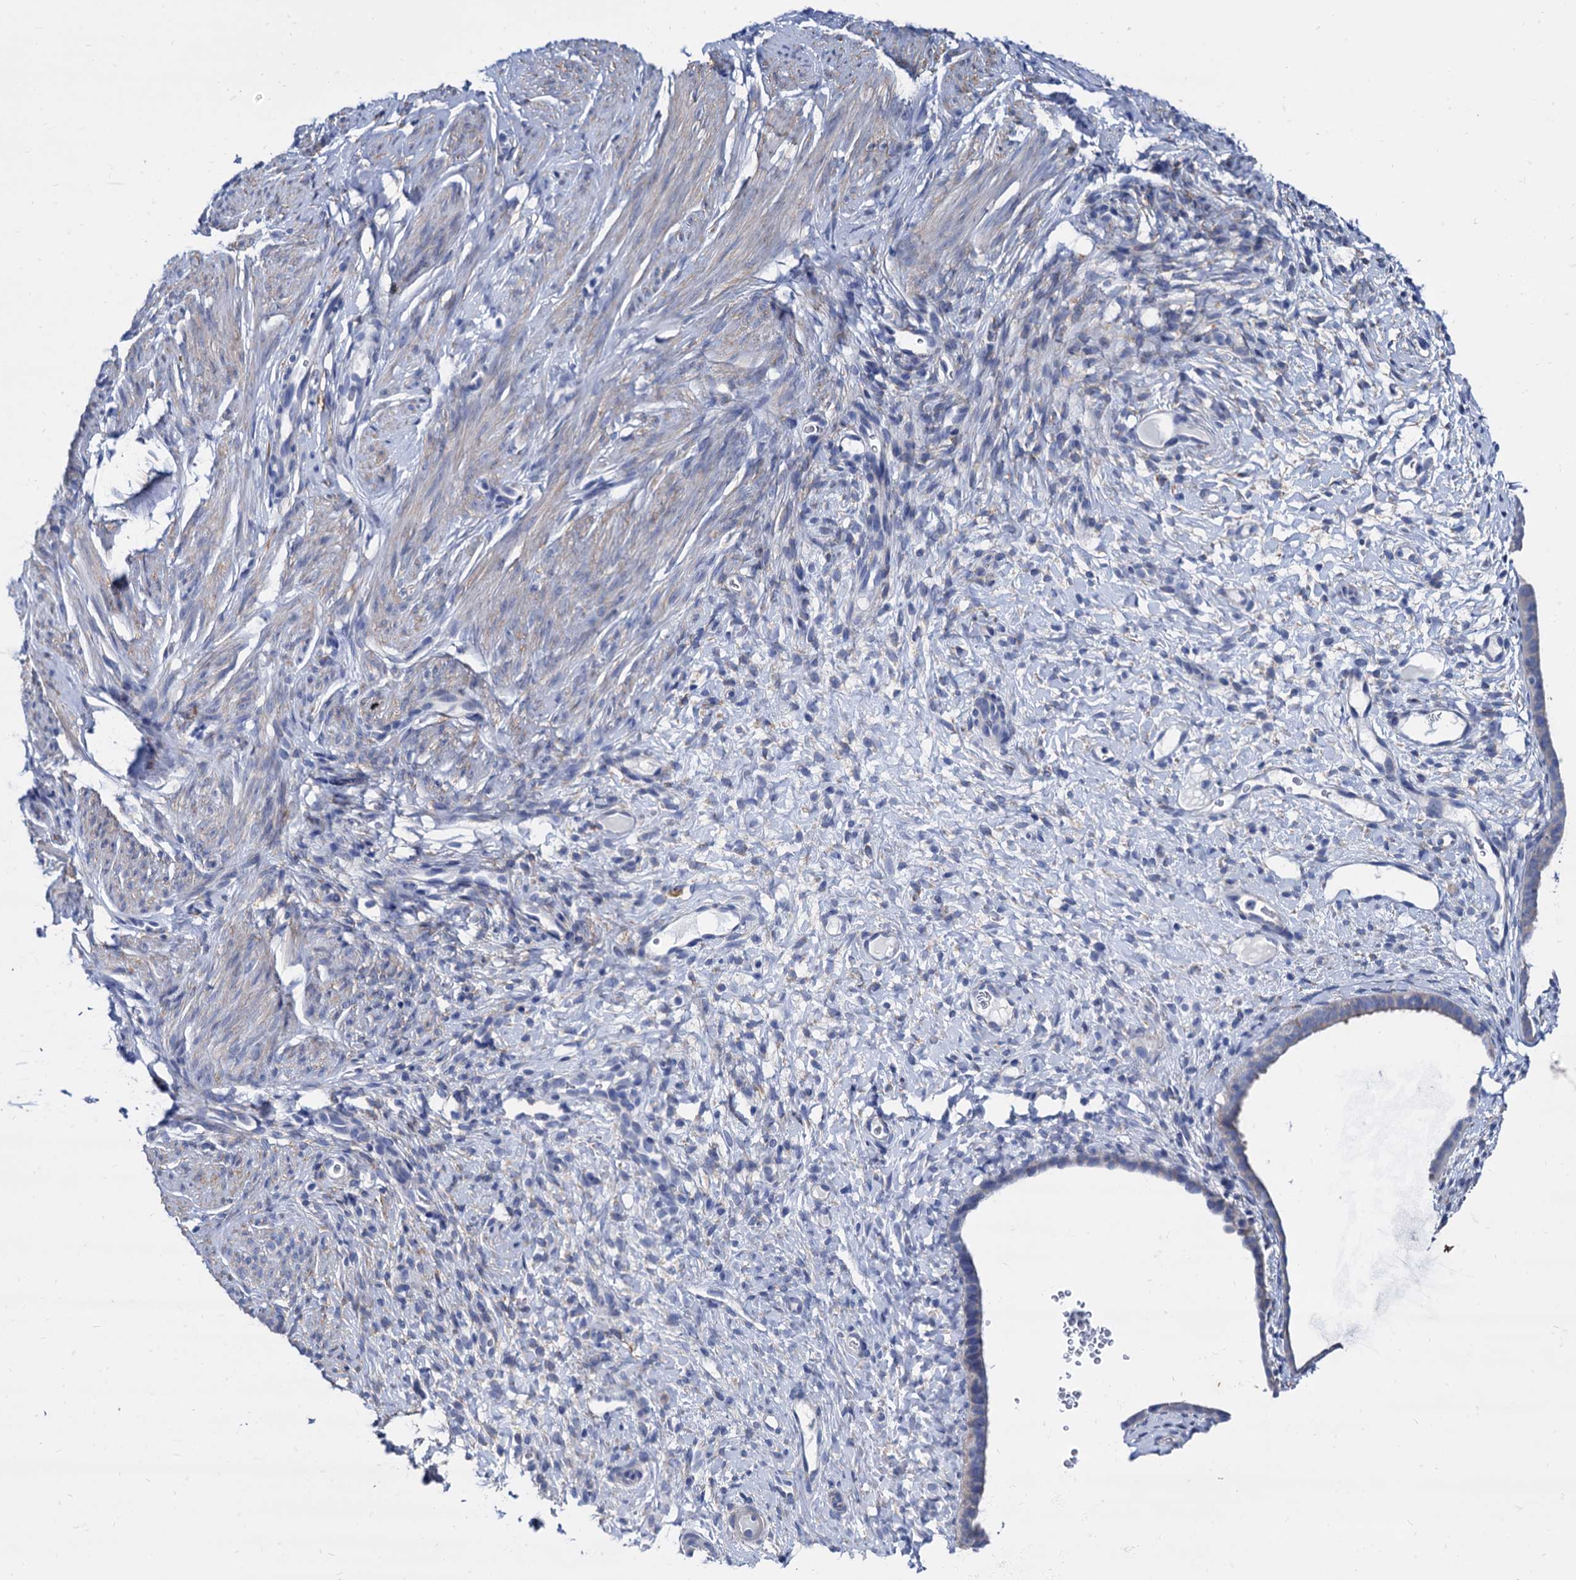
{"staining": {"intensity": "negative", "quantity": "none", "location": "none"}, "tissue": "endometrium", "cell_type": "Cells in endometrial stroma", "image_type": "normal", "snomed": [{"axis": "morphology", "description": "Normal tissue, NOS"}, {"axis": "topography", "description": "Endometrium"}], "caption": "An image of human endometrium is negative for staining in cells in endometrial stroma.", "gene": "FOXR2", "patient": {"sex": "female", "age": 65}}